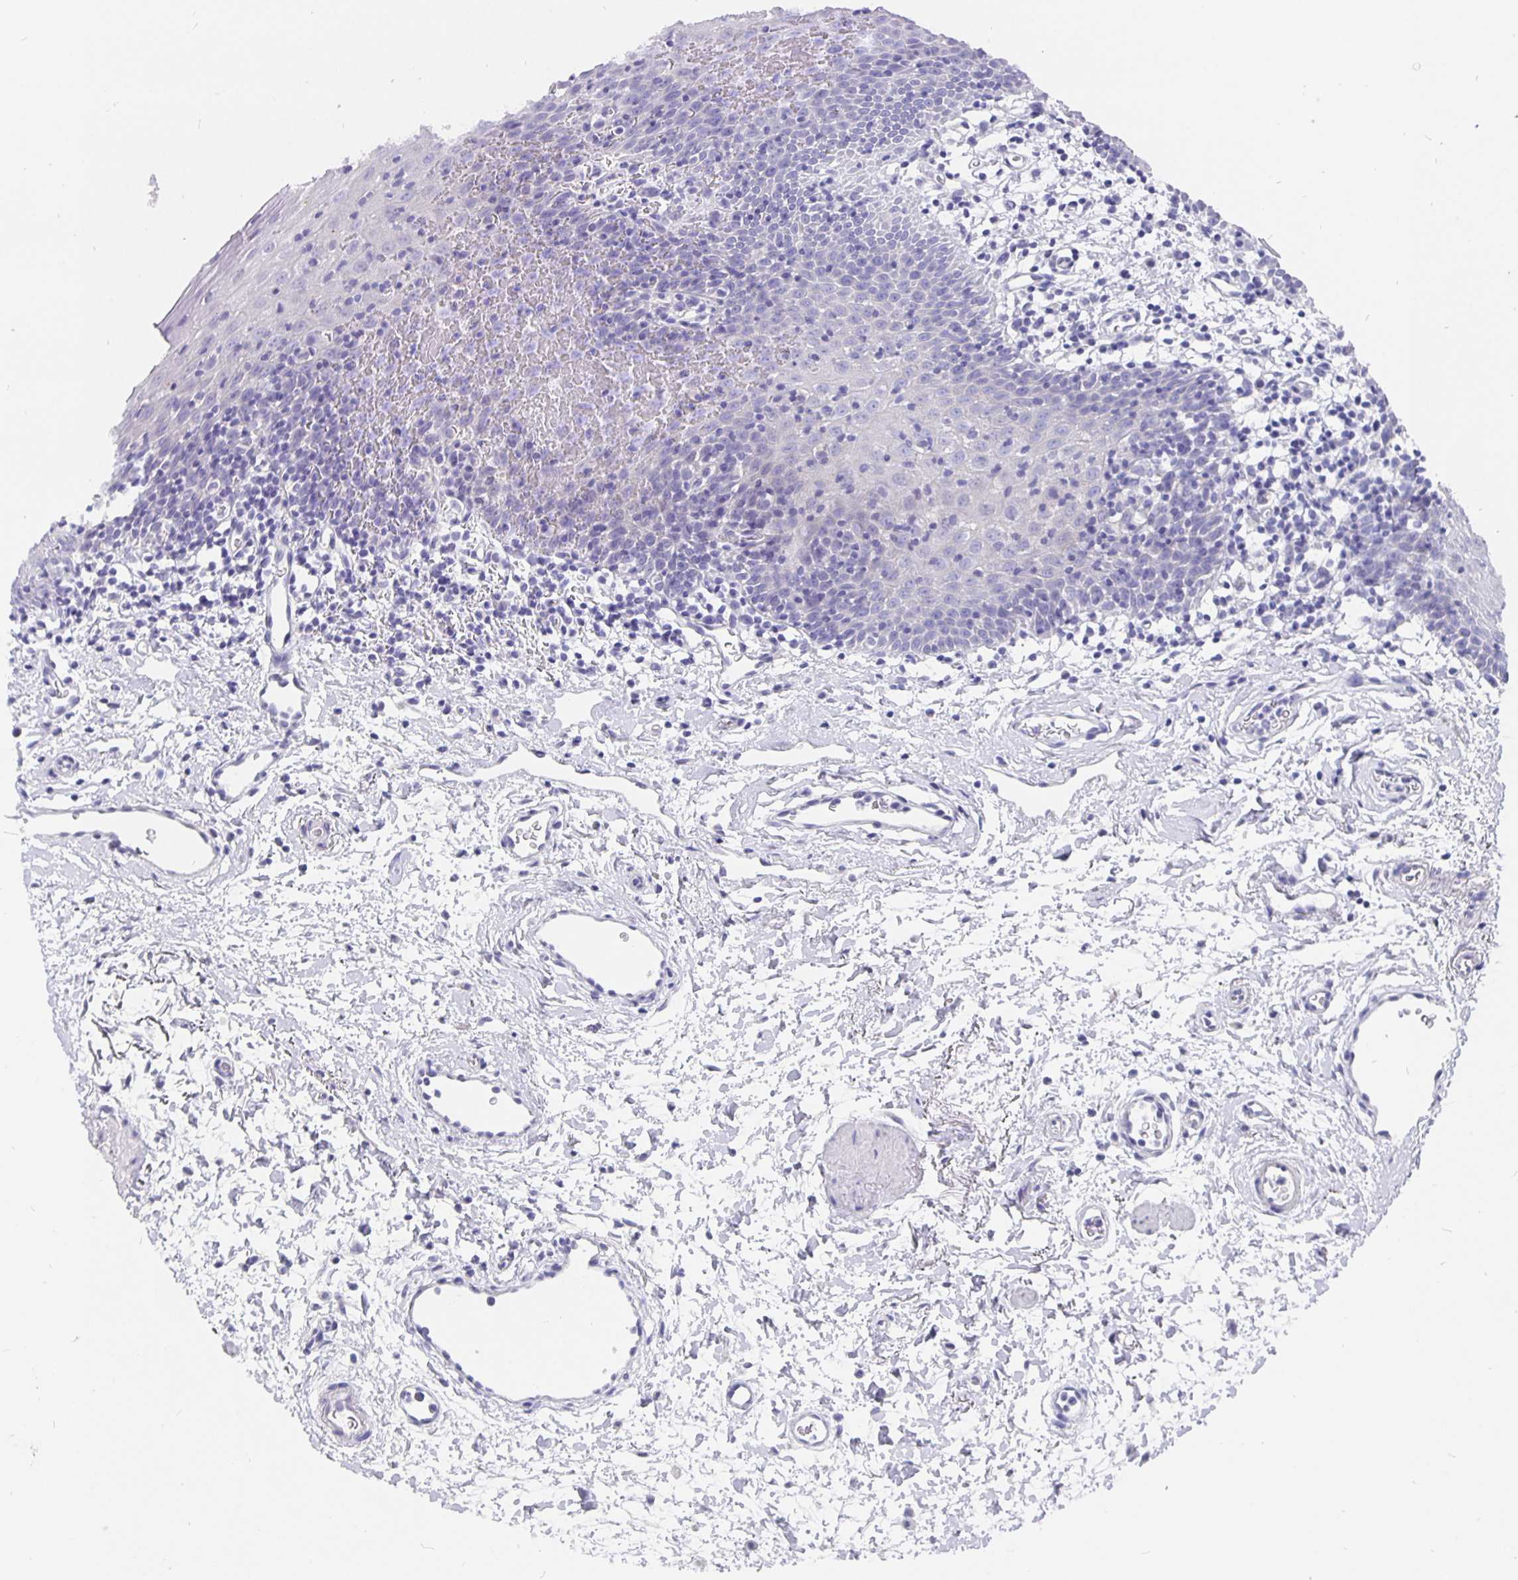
{"staining": {"intensity": "negative", "quantity": "none", "location": "none"}, "tissue": "oral mucosa", "cell_type": "Squamous epithelial cells", "image_type": "normal", "snomed": [{"axis": "morphology", "description": "Normal tissue, NOS"}, {"axis": "topography", "description": "Oral tissue"}], "caption": "High power microscopy histopathology image of an immunohistochemistry (IHC) micrograph of unremarkable oral mucosa, revealing no significant positivity in squamous epithelial cells. The staining is performed using DAB (3,3'-diaminobenzidine) brown chromogen with nuclei counter-stained in using hematoxylin.", "gene": "CFAP74", "patient": {"sex": "male", "age": 66}}